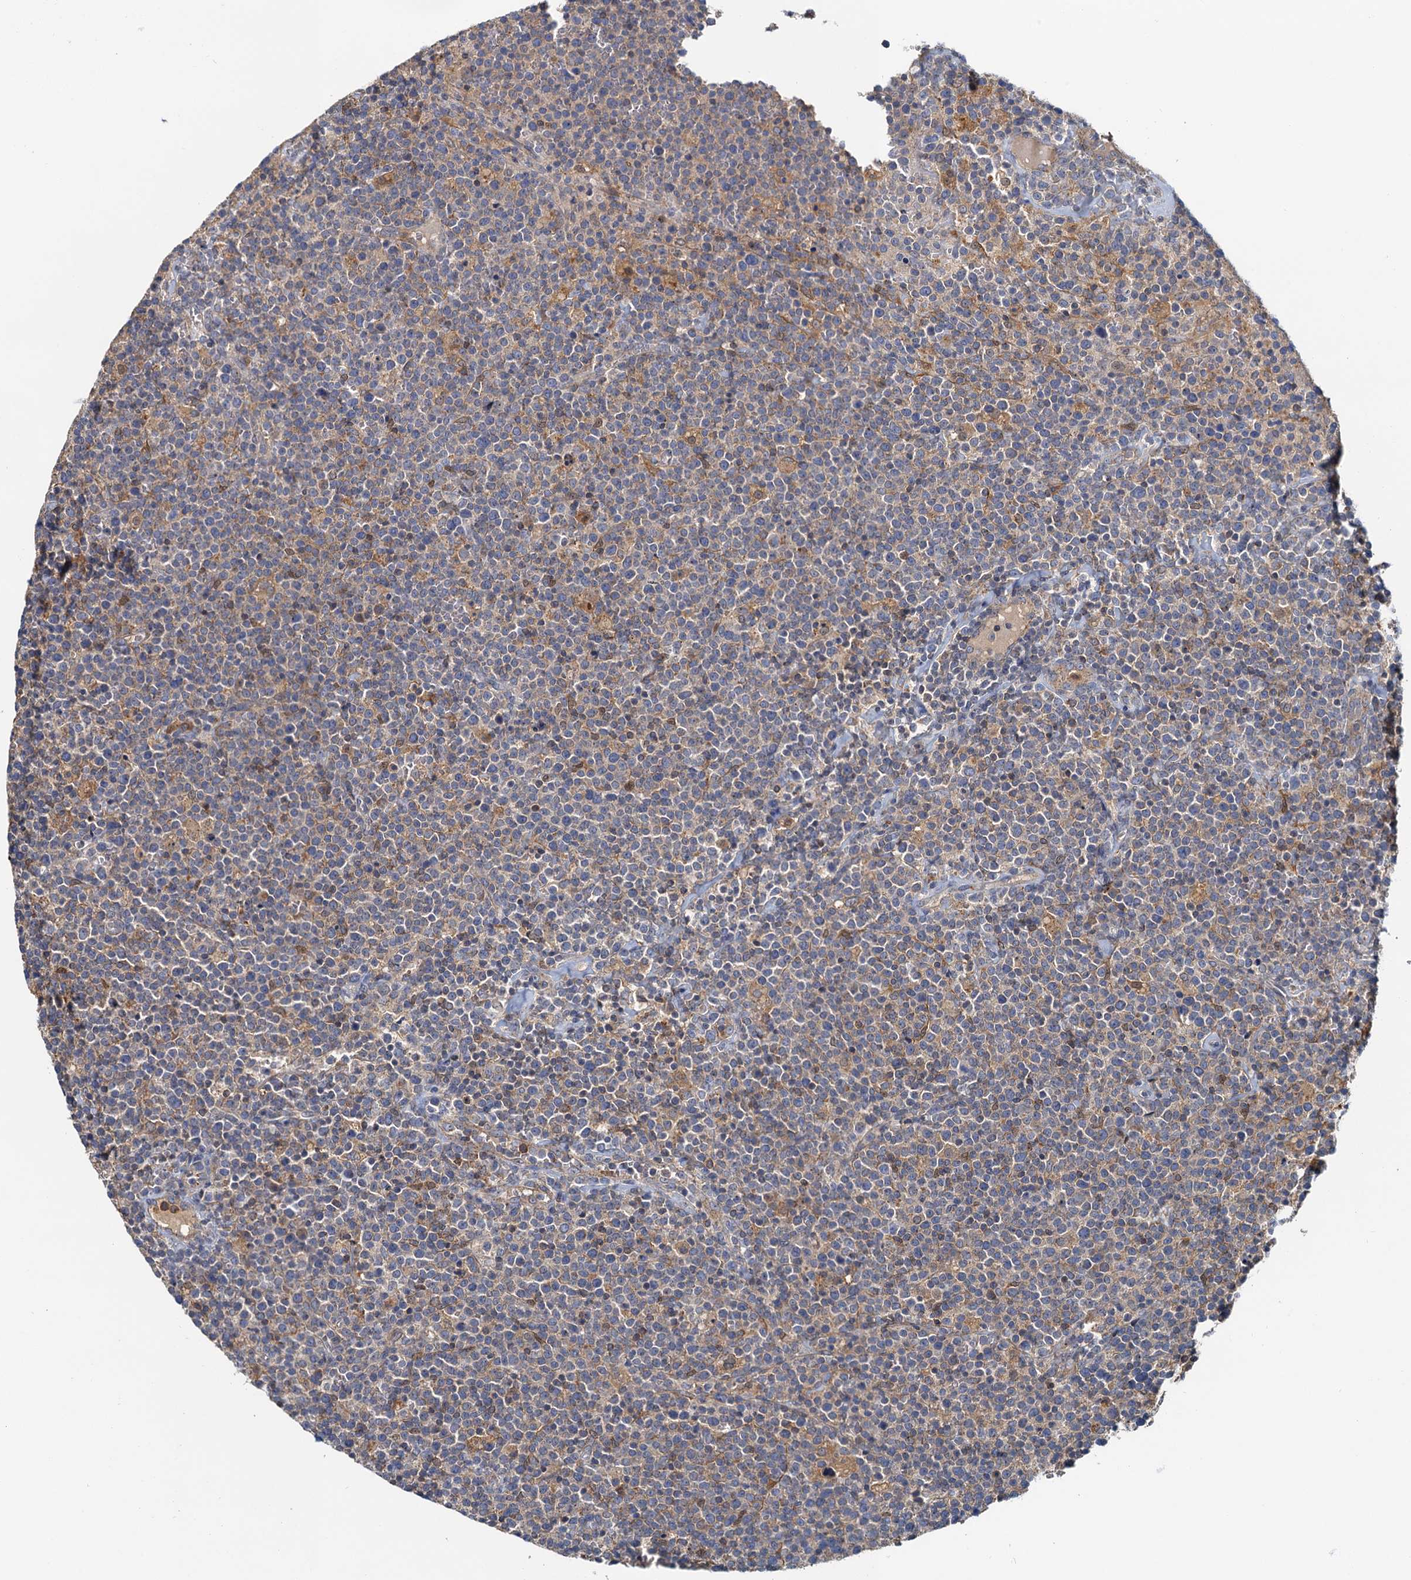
{"staining": {"intensity": "weak", "quantity": "25%-75%", "location": "cytoplasmic/membranous"}, "tissue": "lymphoma", "cell_type": "Tumor cells", "image_type": "cancer", "snomed": [{"axis": "morphology", "description": "Malignant lymphoma, non-Hodgkin's type, High grade"}, {"axis": "topography", "description": "Lymph node"}], "caption": "High-magnification brightfield microscopy of malignant lymphoma, non-Hodgkin's type (high-grade) stained with DAB (3,3'-diaminobenzidine) (brown) and counterstained with hematoxylin (blue). tumor cells exhibit weak cytoplasmic/membranous staining is appreciated in approximately25%-75% of cells.", "gene": "TOLLIP", "patient": {"sex": "male", "age": 61}}